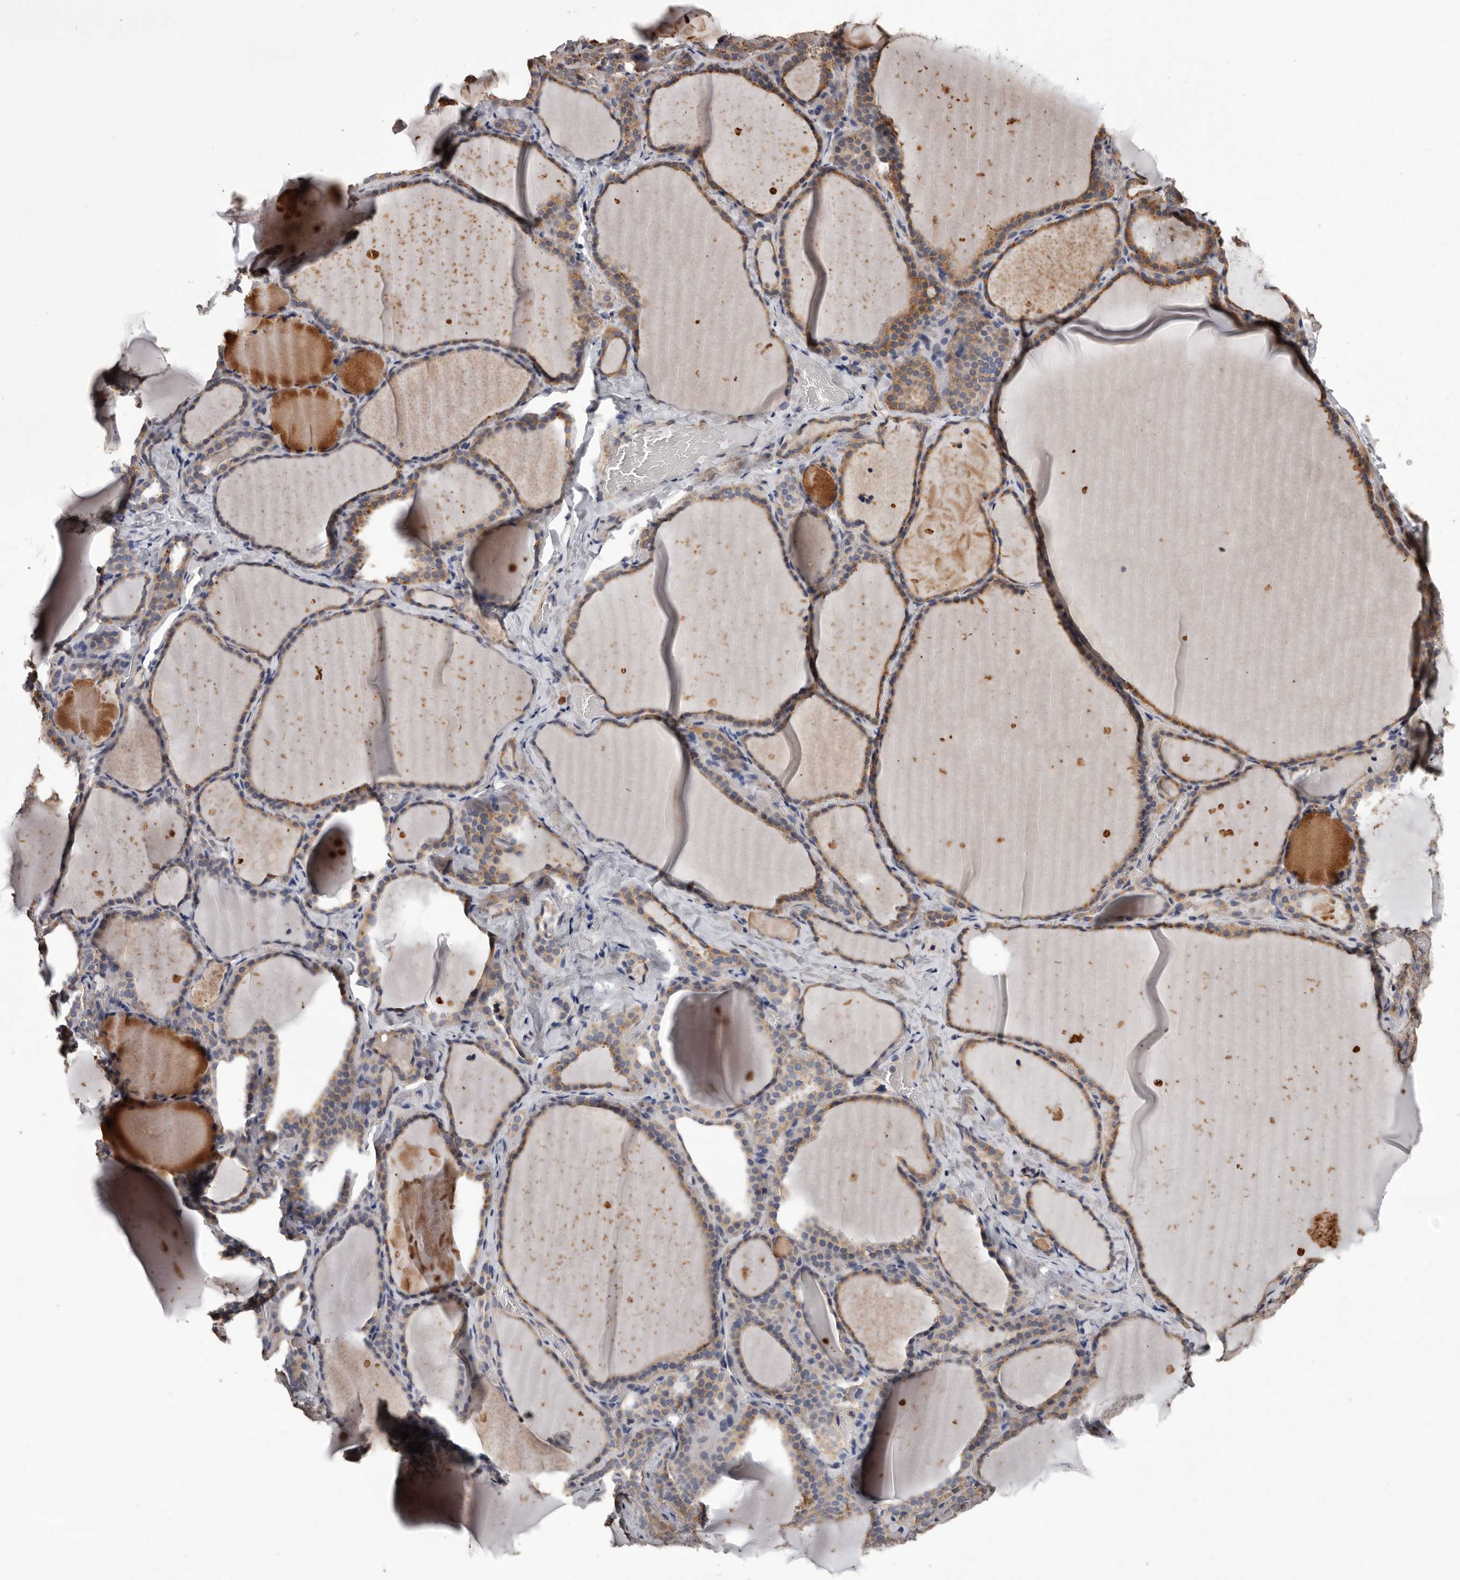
{"staining": {"intensity": "weak", "quantity": ">75%", "location": "cytoplasmic/membranous"}, "tissue": "thyroid gland", "cell_type": "Glandular cells", "image_type": "normal", "snomed": [{"axis": "morphology", "description": "Normal tissue, NOS"}, {"axis": "topography", "description": "Thyroid gland"}], "caption": "Unremarkable thyroid gland was stained to show a protein in brown. There is low levels of weak cytoplasmic/membranous positivity in about >75% of glandular cells.", "gene": "CEP104", "patient": {"sex": "female", "age": 22}}